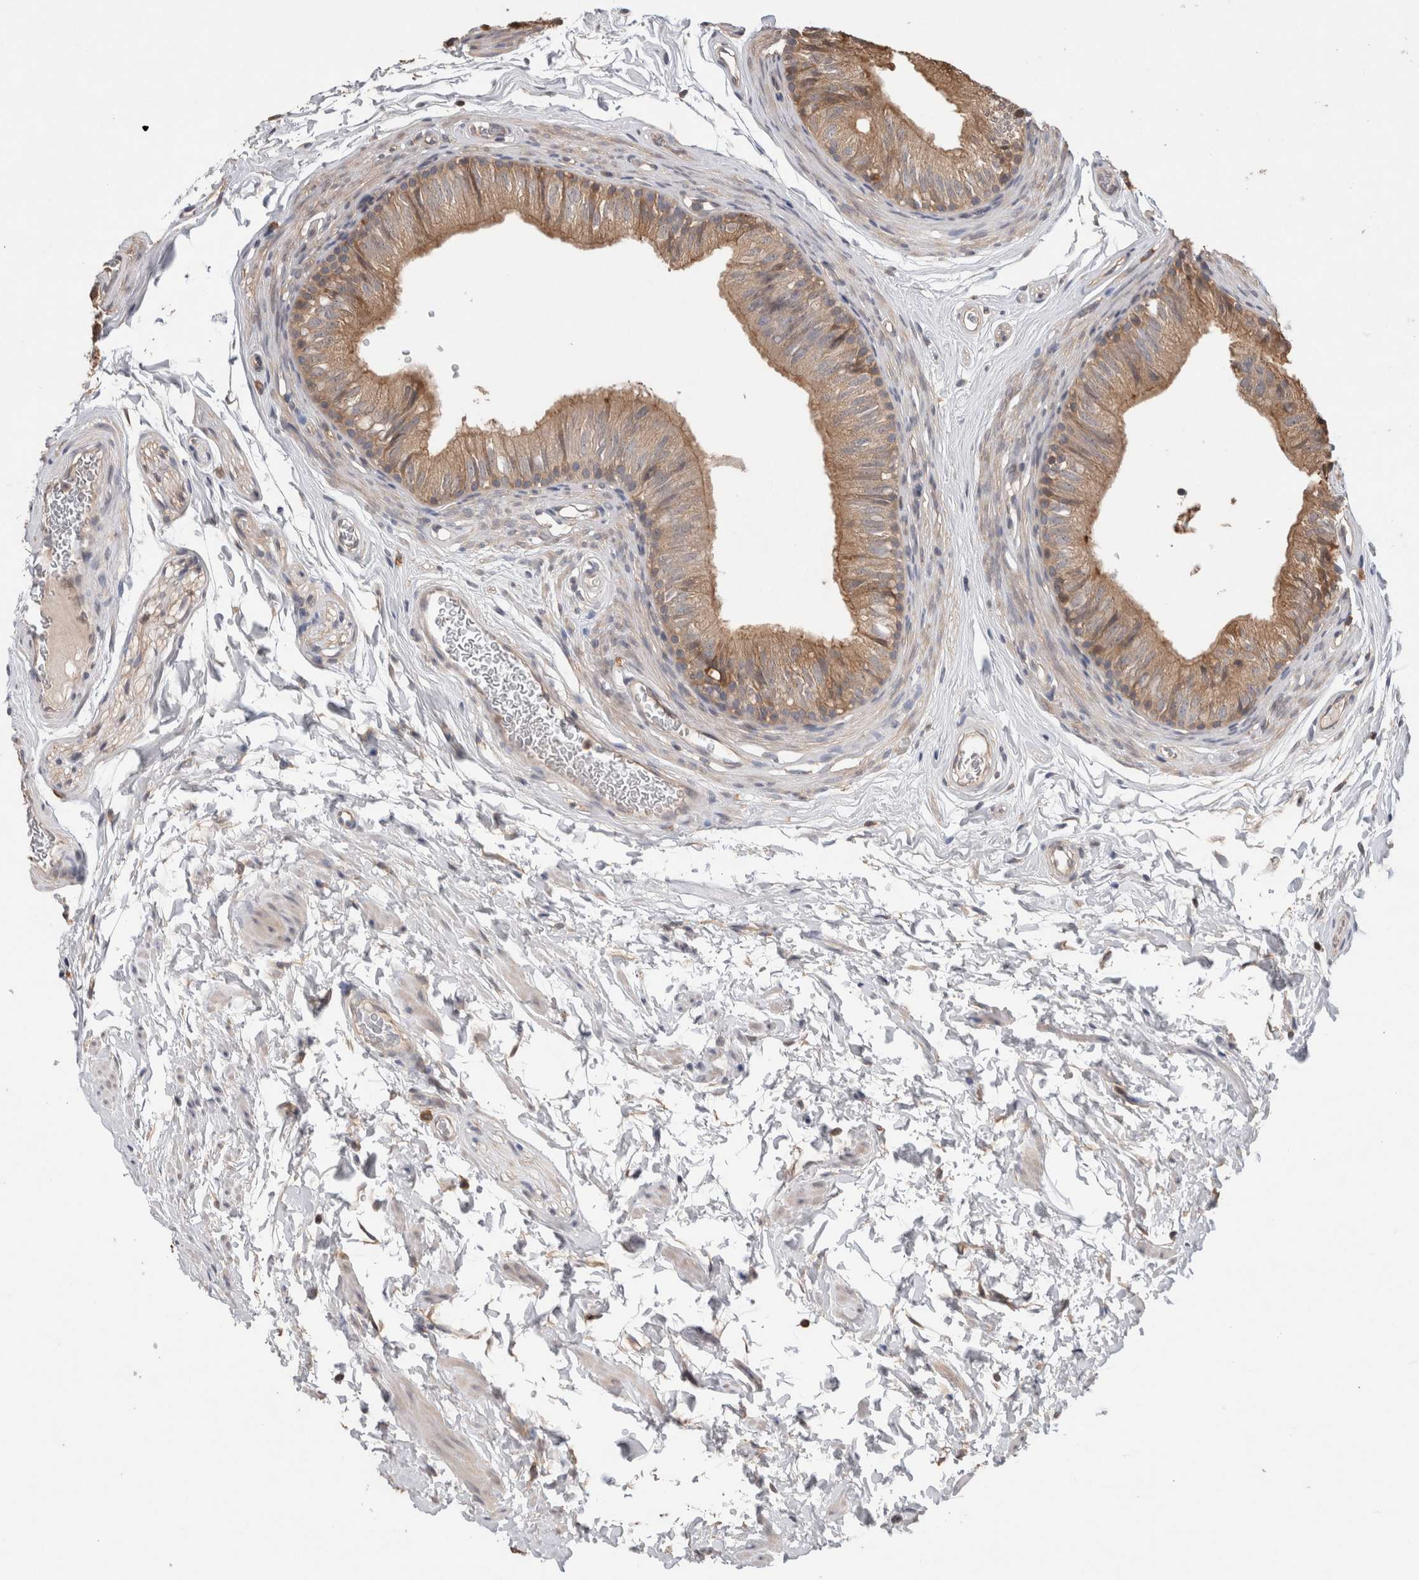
{"staining": {"intensity": "weak", "quantity": ">75%", "location": "cytoplasmic/membranous"}, "tissue": "epididymis", "cell_type": "Glandular cells", "image_type": "normal", "snomed": [{"axis": "morphology", "description": "Normal tissue, NOS"}, {"axis": "topography", "description": "Epididymis"}], "caption": "This is an image of IHC staining of benign epididymis, which shows weak positivity in the cytoplasmic/membranous of glandular cells.", "gene": "TRIM5", "patient": {"sex": "male", "age": 36}}